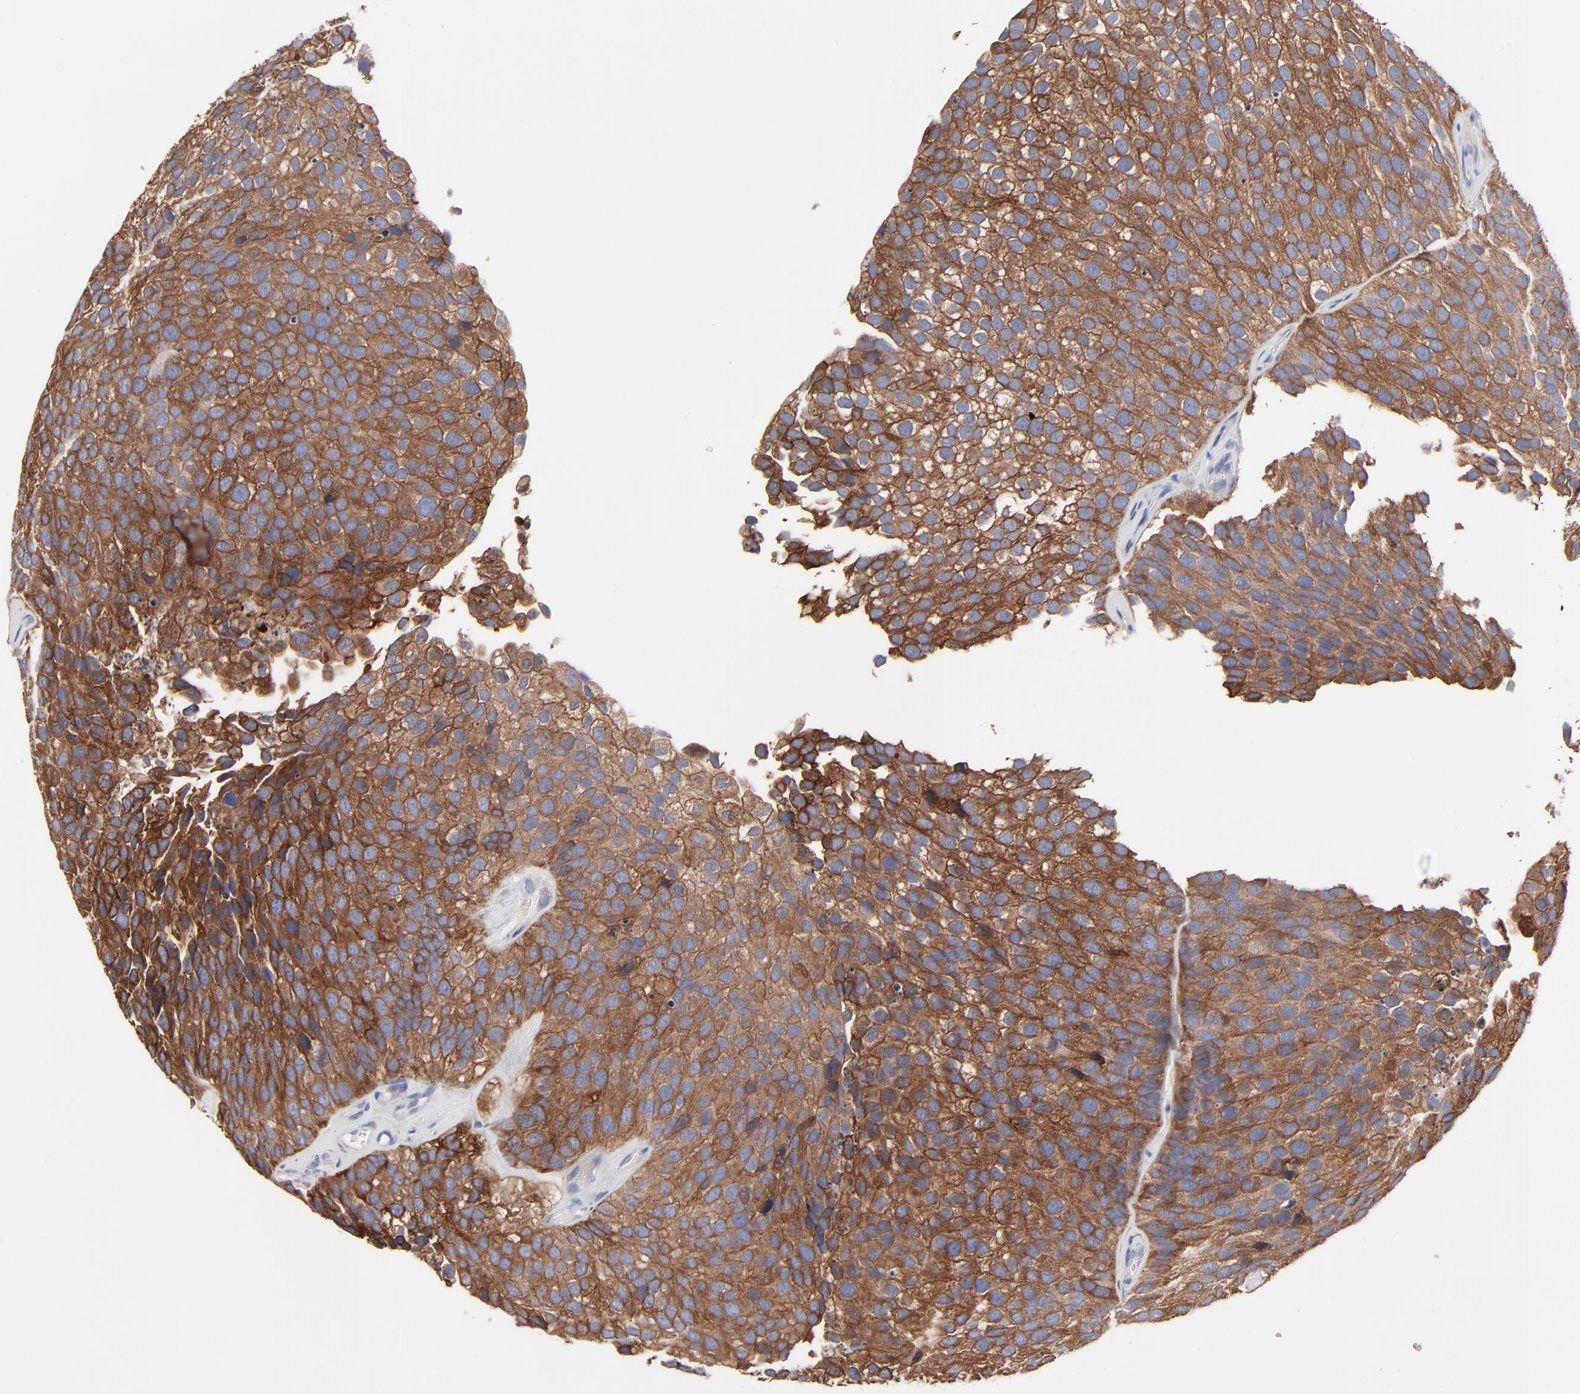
{"staining": {"intensity": "strong", "quantity": ">75%", "location": "cytoplasmic/membranous"}, "tissue": "urothelial cancer", "cell_type": "Tumor cells", "image_type": "cancer", "snomed": [{"axis": "morphology", "description": "Urothelial carcinoma, High grade"}, {"axis": "topography", "description": "Urinary bladder"}], "caption": "Immunohistochemistry image of urothelial cancer stained for a protein (brown), which reveals high levels of strong cytoplasmic/membranous staining in about >75% of tumor cells.", "gene": "PPFIBP2", "patient": {"sex": "male", "age": 72}}